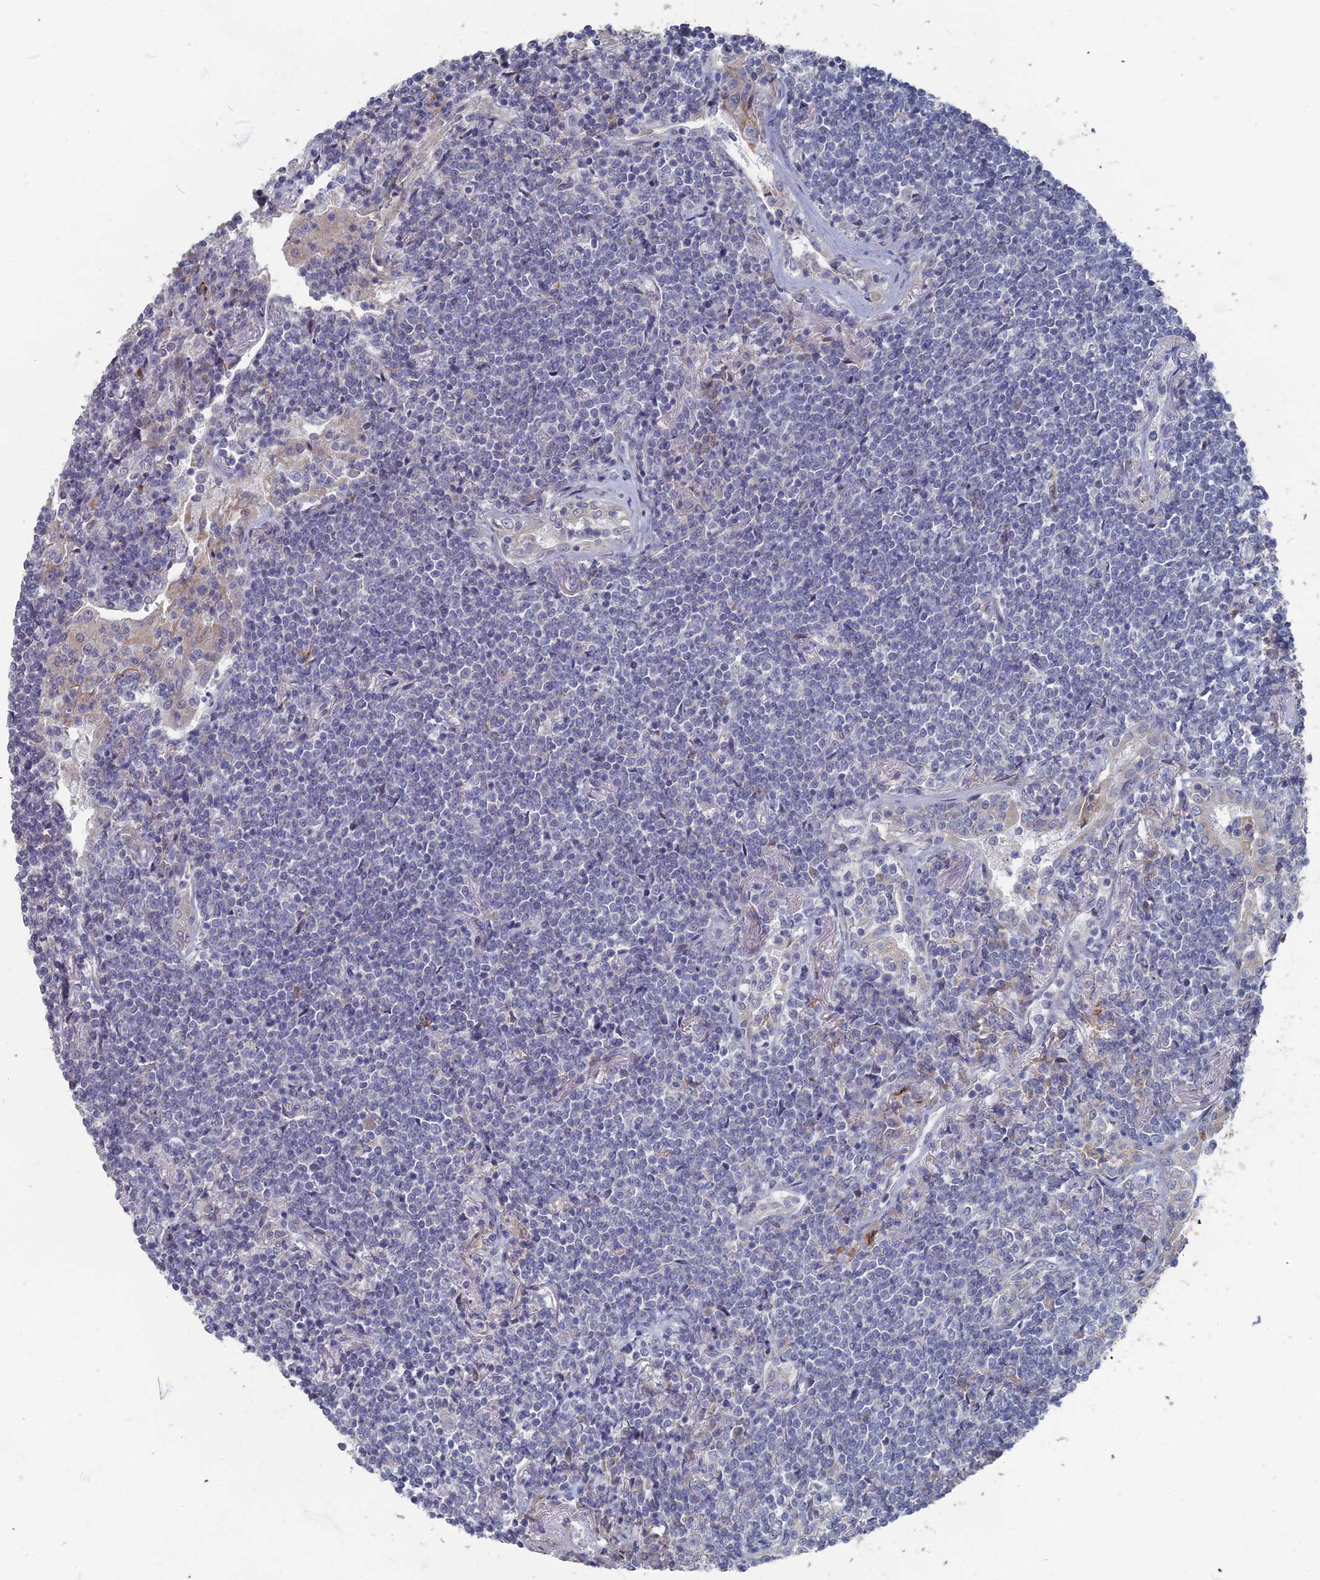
{"staining": {"intensity": "negative", "quantity": "none", "location": "none"}, "tissue": "lymphoma", "cell_type": "Tumor cells", "image_type": "cancer", "snomed": [{"axis": "morphology", "description": "Malignant lymphoma, non-Hodgkin's type, Low grade"}, {"axis": "topography", "description": "Lung"}], "caption": "This is an immunohistochemistry histopathology image of human lymphoma. There is no expression in tumor cells.", "gene": "TMEM128", "patient": {"sex": "female", "age": 71}}